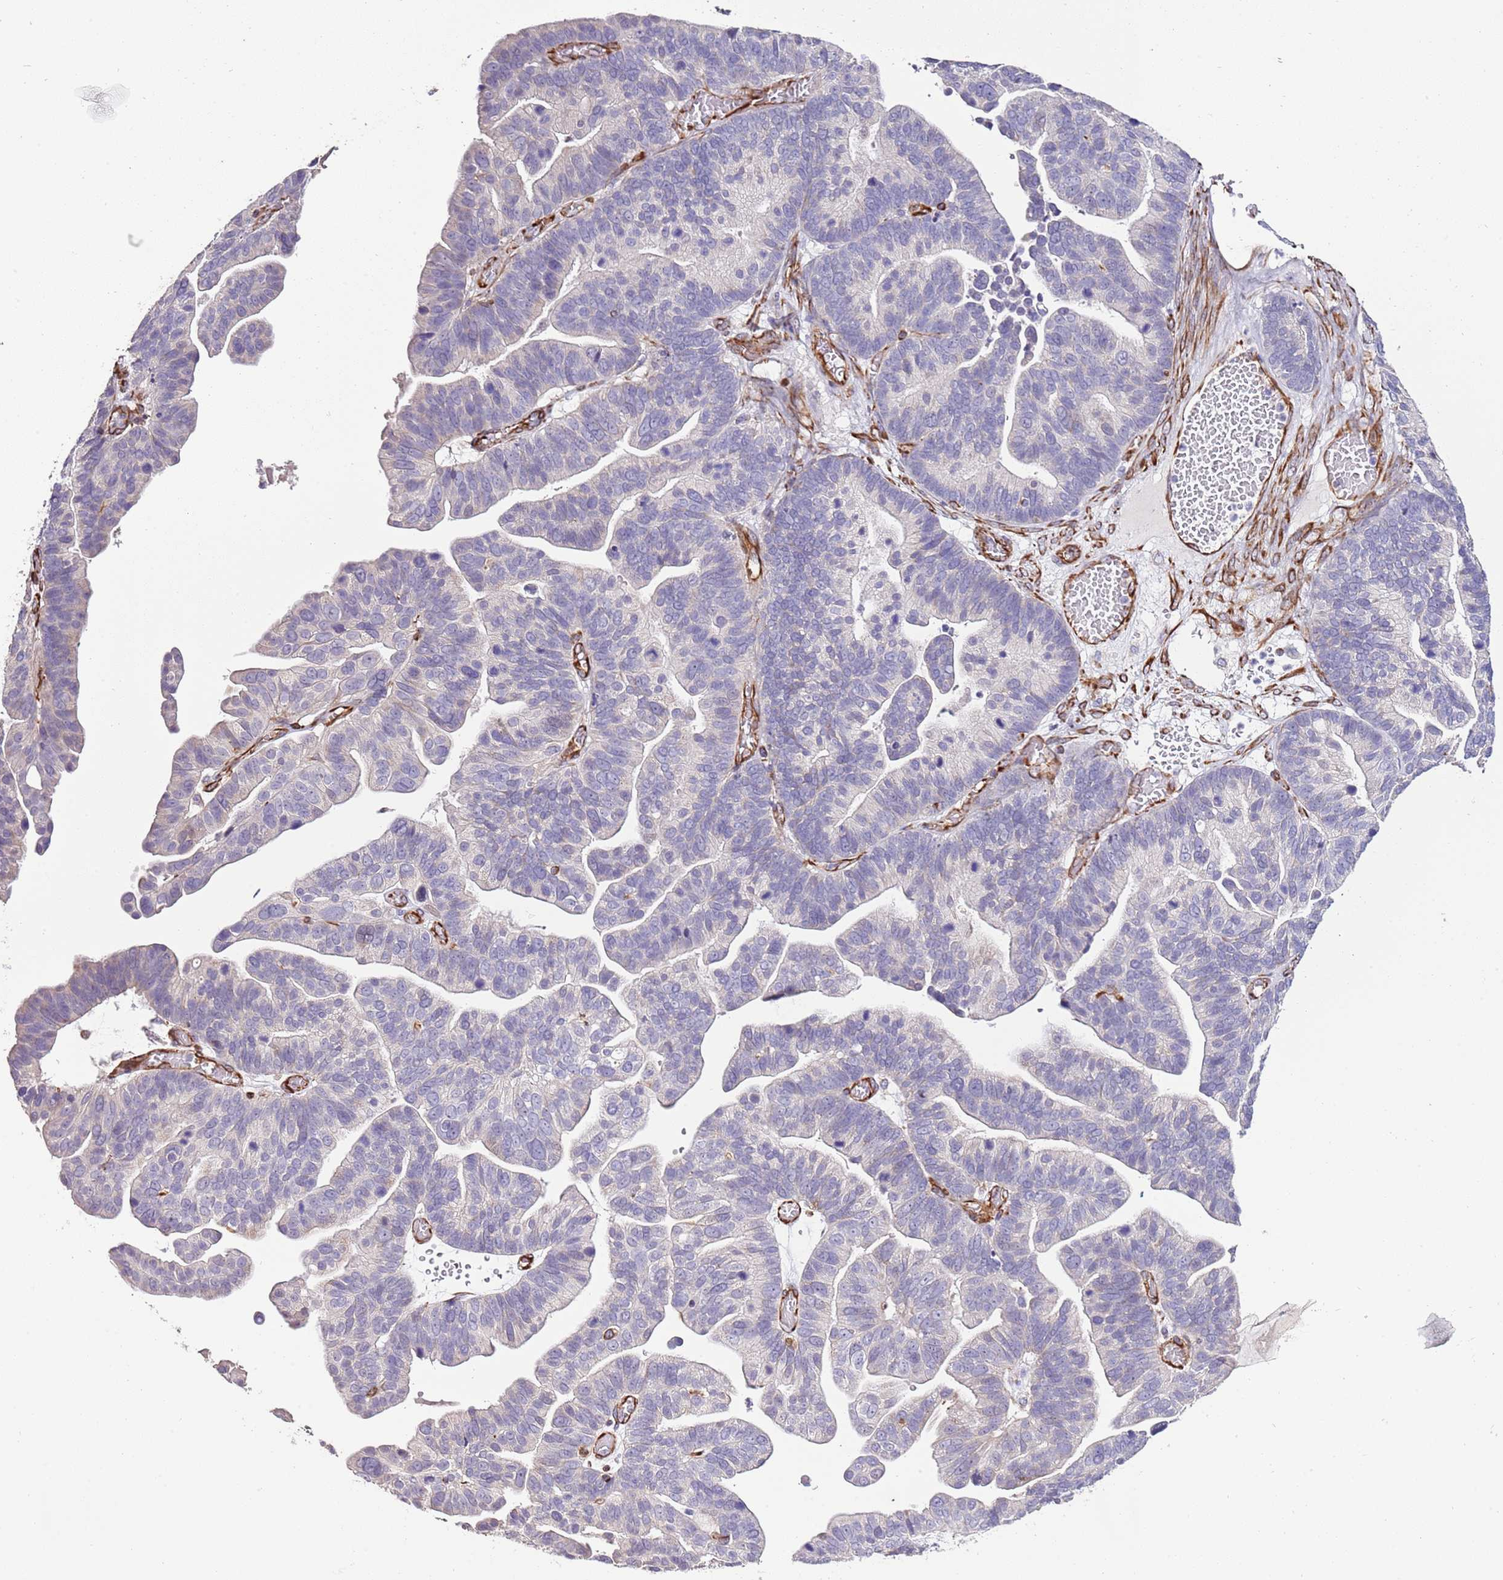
{"staining": {"intensity": "negative", "quantity": "none", "location": "none"}, "tissue": "ovarian cancer", "cell_type": "Tumor cells", "image_type": "cancer", "snomed": [{"axis": "morphology", "description": "Cystadenocarcinoma, serous, NOS"}, {"axis": "topography", "description": "Ovary"}], "caption": "Protein analysis of ovarian cancer (serous cystadenocarcinoma) exhibits no significant staining in tumor cells. Brightfield microscopy of IHC stained with DAB (brown) and hematoxylin (blue), captured at high magnification.", "gene": "ZNF786", "patient": {"sex": "female", "age": 56}}